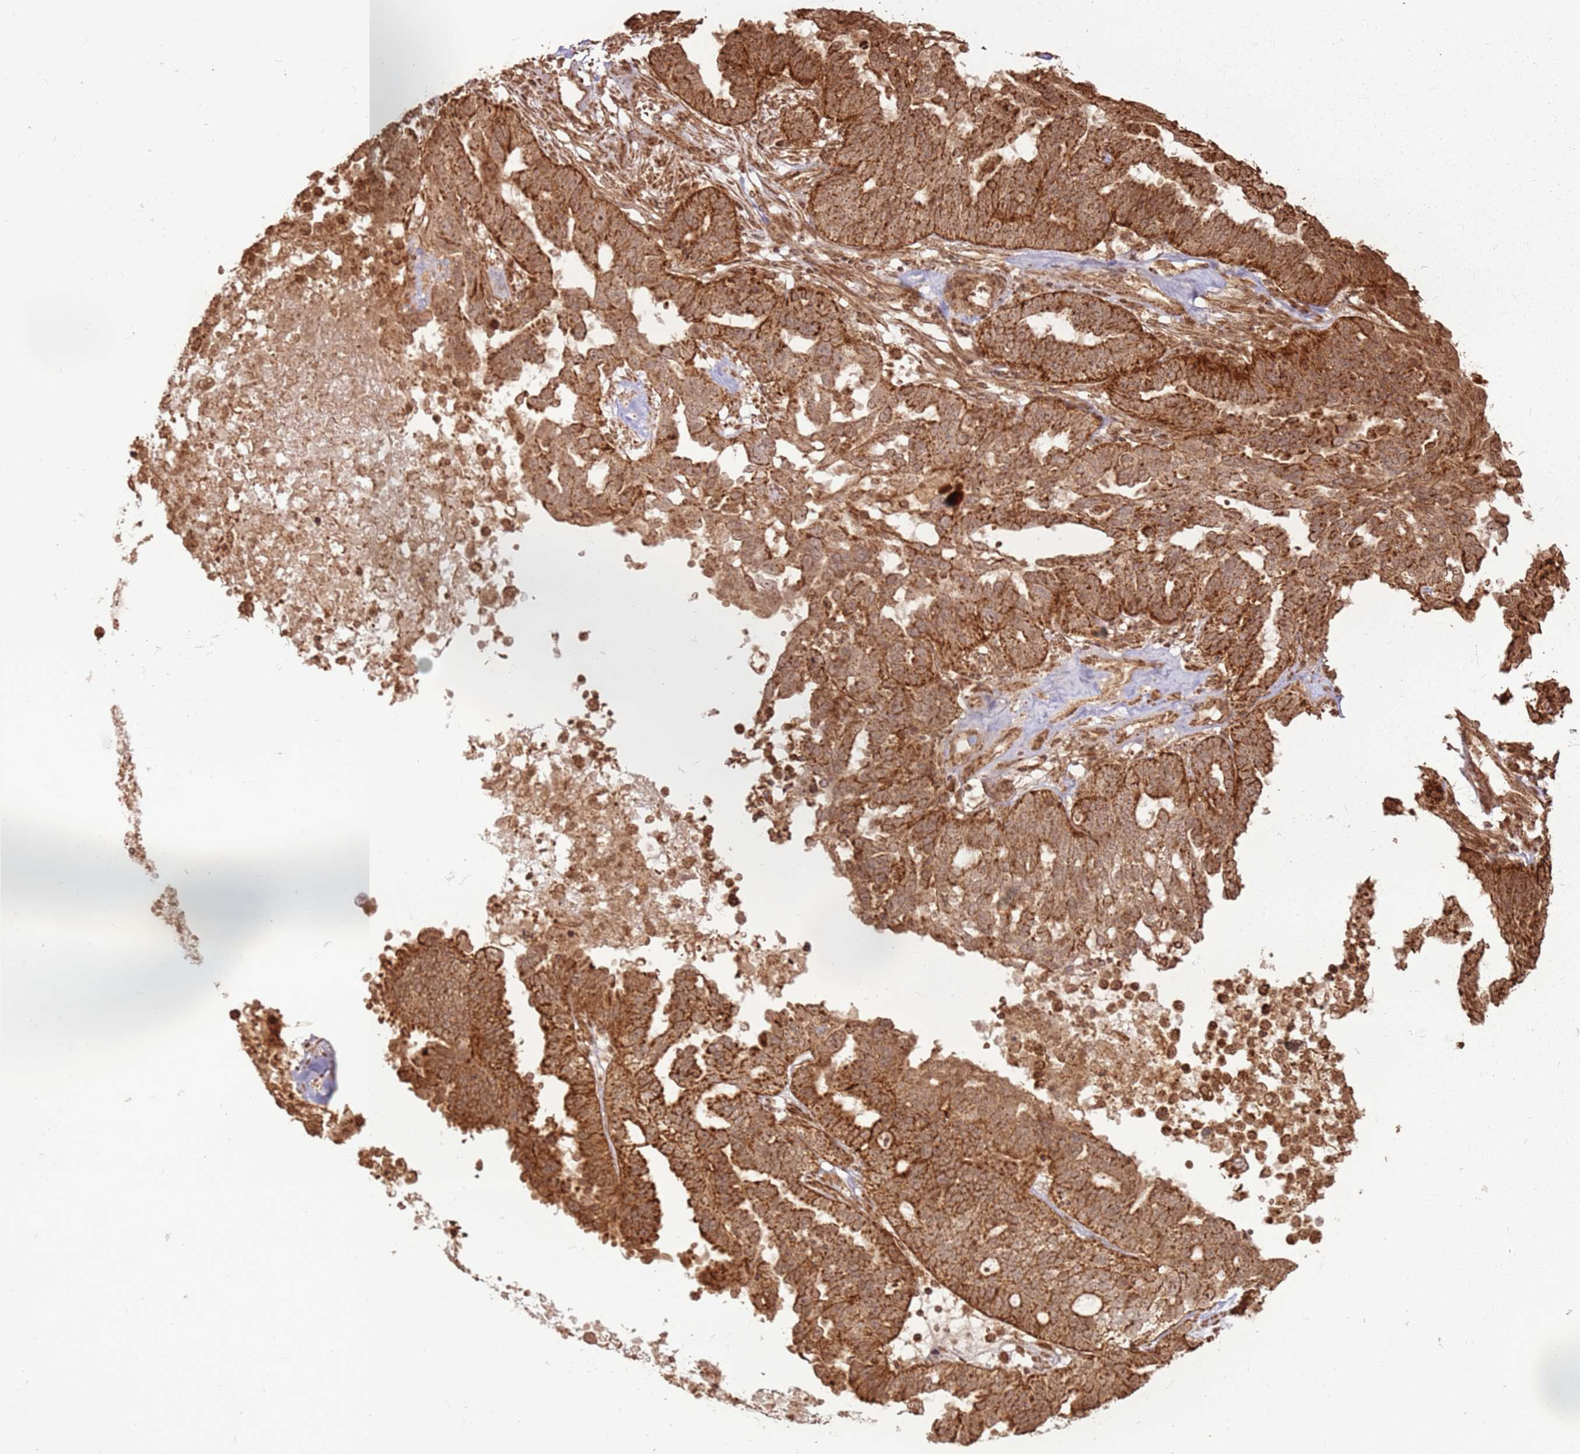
{"staining": {"intensity": "strong", "quantity": ">75%", "location": "cytoplasmic/membranous"}, "tissue": "ovarian cancer", "cell_type": "Tumor cells", "image_type": "cancer", "snomed": [{"axis": "morphology", "description": "Cystadenocarcinoma, serous, NOS"}, {"axis": "topography", "description": "Ovary"}], "caption": "Immunohistochemistry (IHC) image of ovarian serous cystadenocarcinoma stained for a protein (brown), which exhibits high levels of strong cytoplasmic/membranous expression in approximately >75% of tumor cells.", "gene": "MRPS6", "patient": {"sex": "female", "age": 59}}